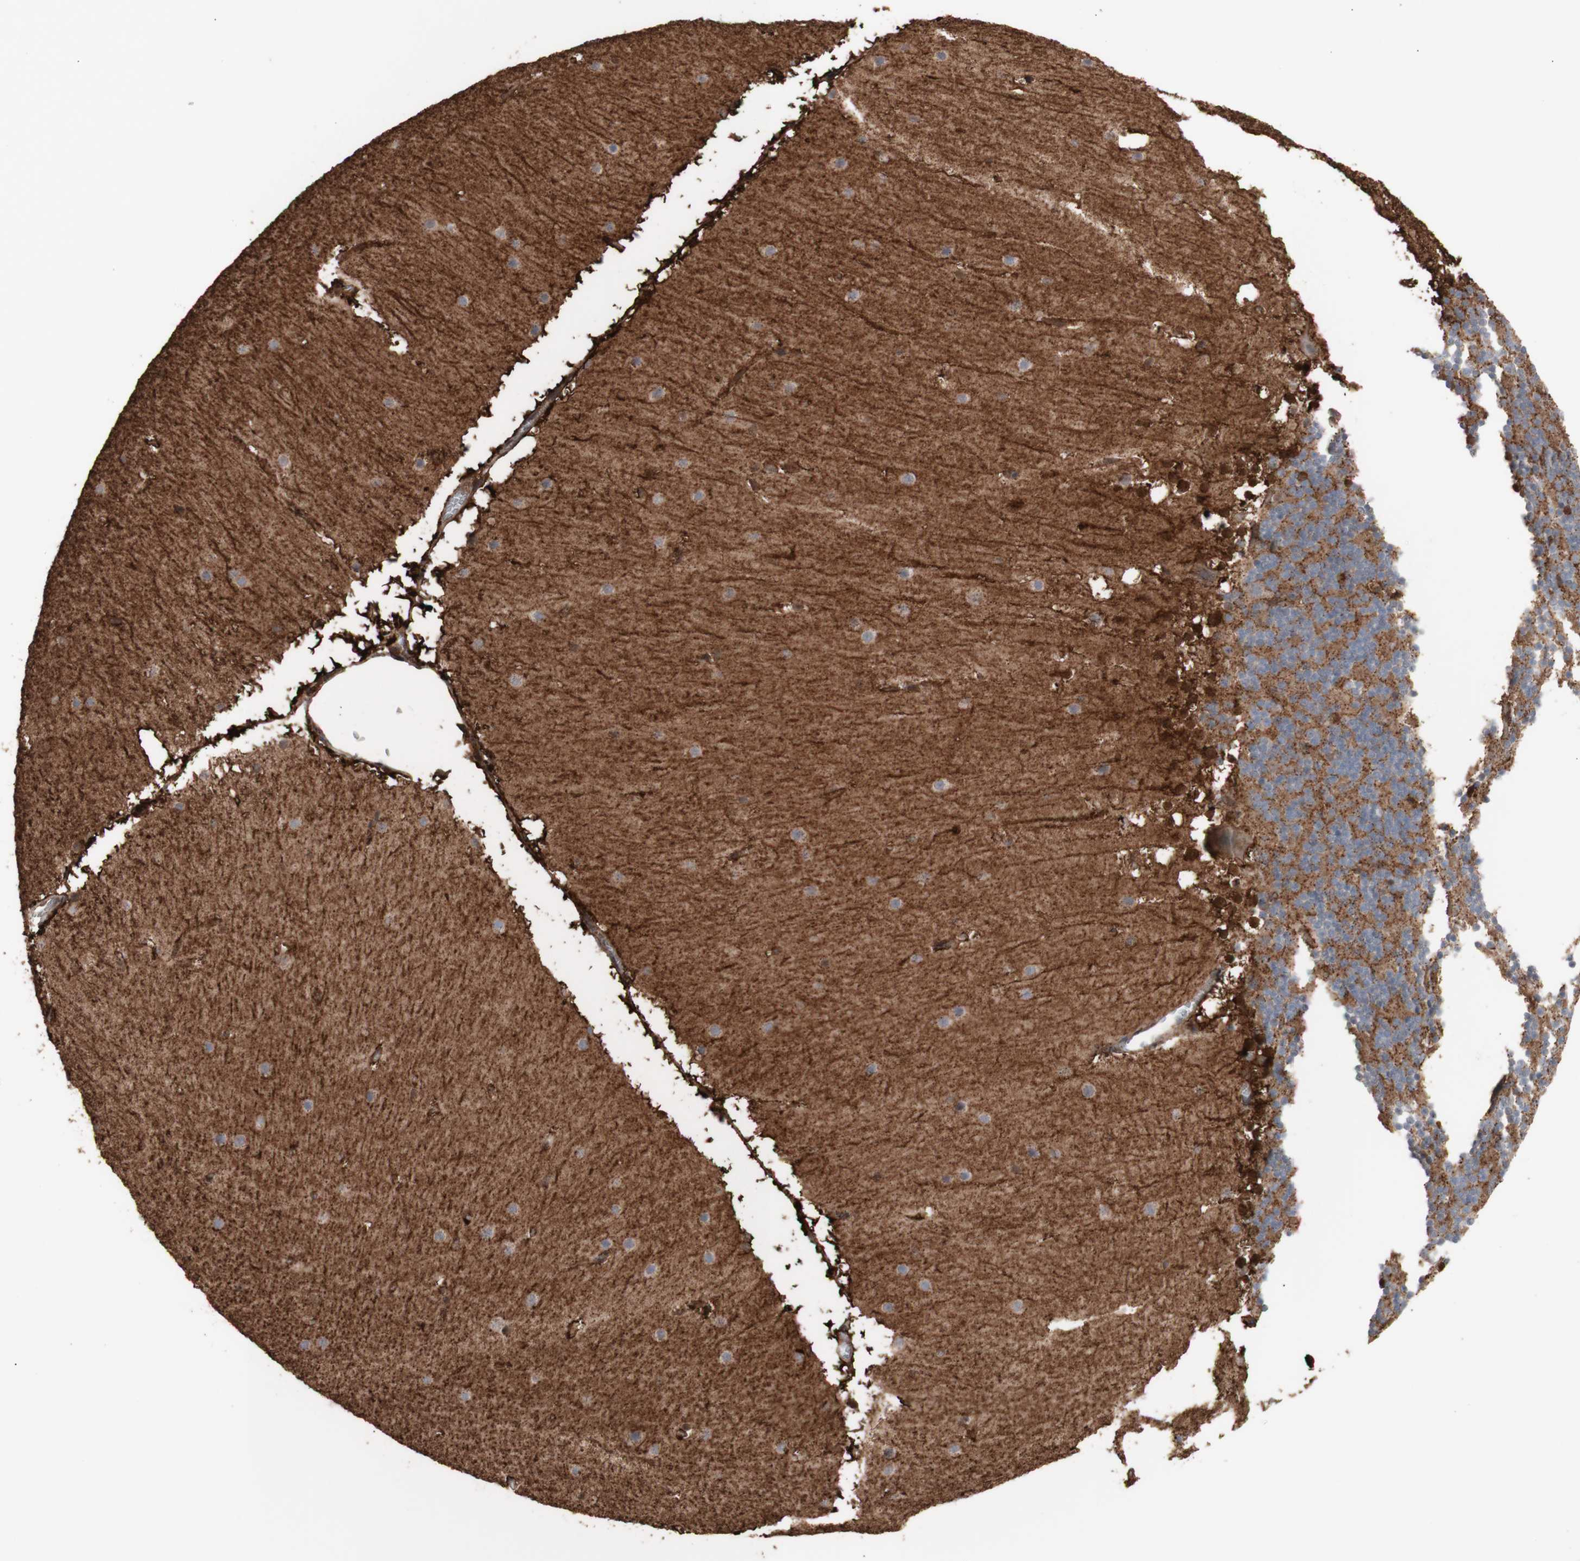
{"staining": {"intensity": "weak", "quantity": "25%-75%", "location": "cytoplasmic/membranous"}, "tissue": "cerebellum", "cell_type": "Cells in granular layer", "image_type": "normal", "snomed": [{"axis": "morphology", "description": "Normal tissue, NOS"}, {"axis": "topography", "description": "Cerebellum"}], "caption": "Immunohistochemistry staining of normal cerebellum, which exhibits low levels of weak cytoplasmic/membranous staining in approximately 25%-75% of cells in granular layer indicating weak cytoplasmic/membranous protein staining. The staining was performed using DAB (3,3'-diaminobenzidine) (brown) for protein detection and nuclei were counterstained in hematoxylin (blue).", "gene": "ALDH9A1", "patient": {"sex": "female", "age": 19}}